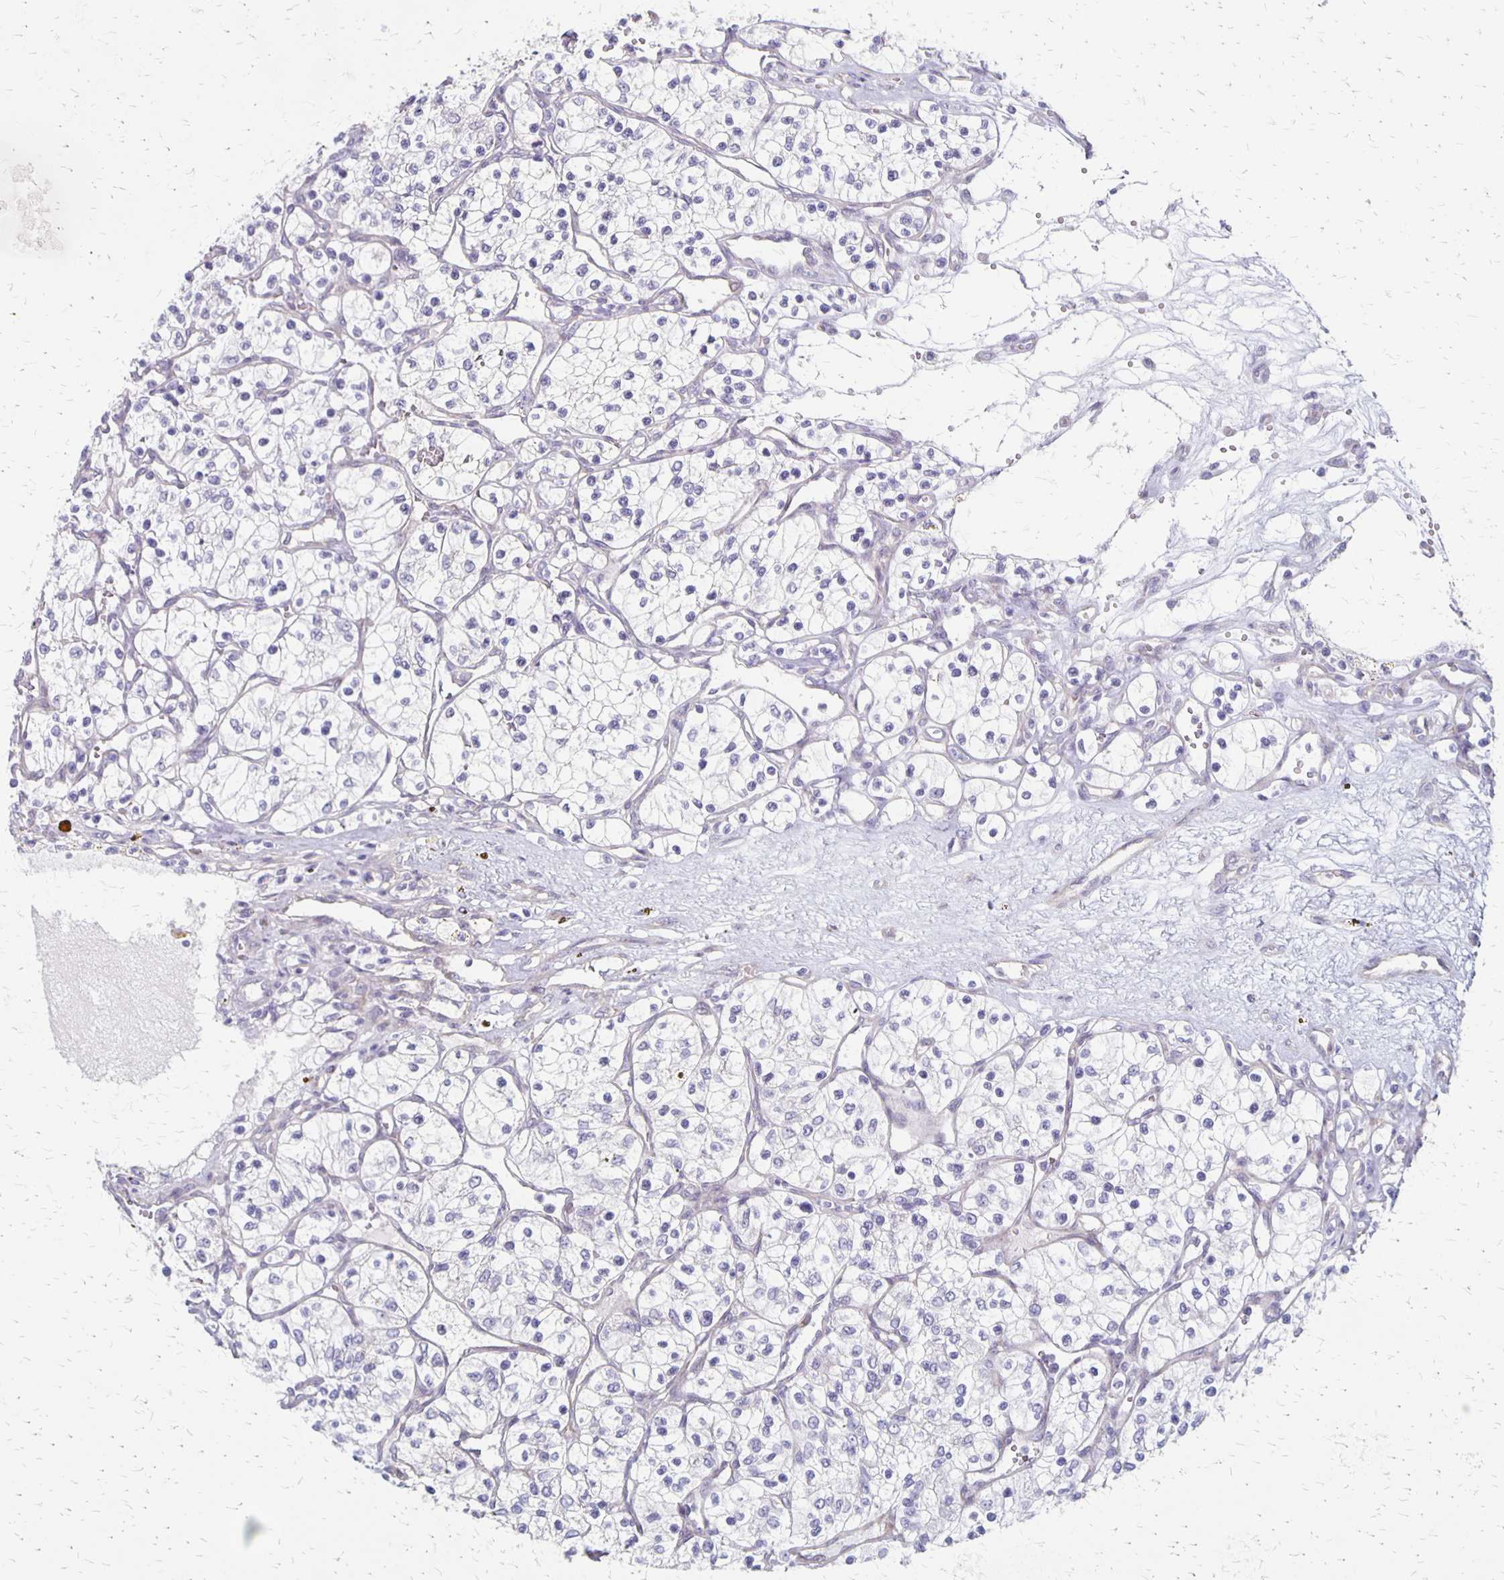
{"staining": {"intensity": "negative", "quantity": "none", "location": "none"}, "tissue": "renal cancer", "cell_type": "Tumor cells", "image_type": "cancer", "snomed": [{"axis": "morphology", "description": "Adenocarcinoma, NOS"}, {"axis": "topography", "description": "Kidney"}], "caption": "The immunohistochemistry (IHC) image has no significant expression in tumor cells of renal cancer (adenocarcinoma) tissue.", "gene": "HOMER1", "patient": {"sex": "female", "age": 69}}